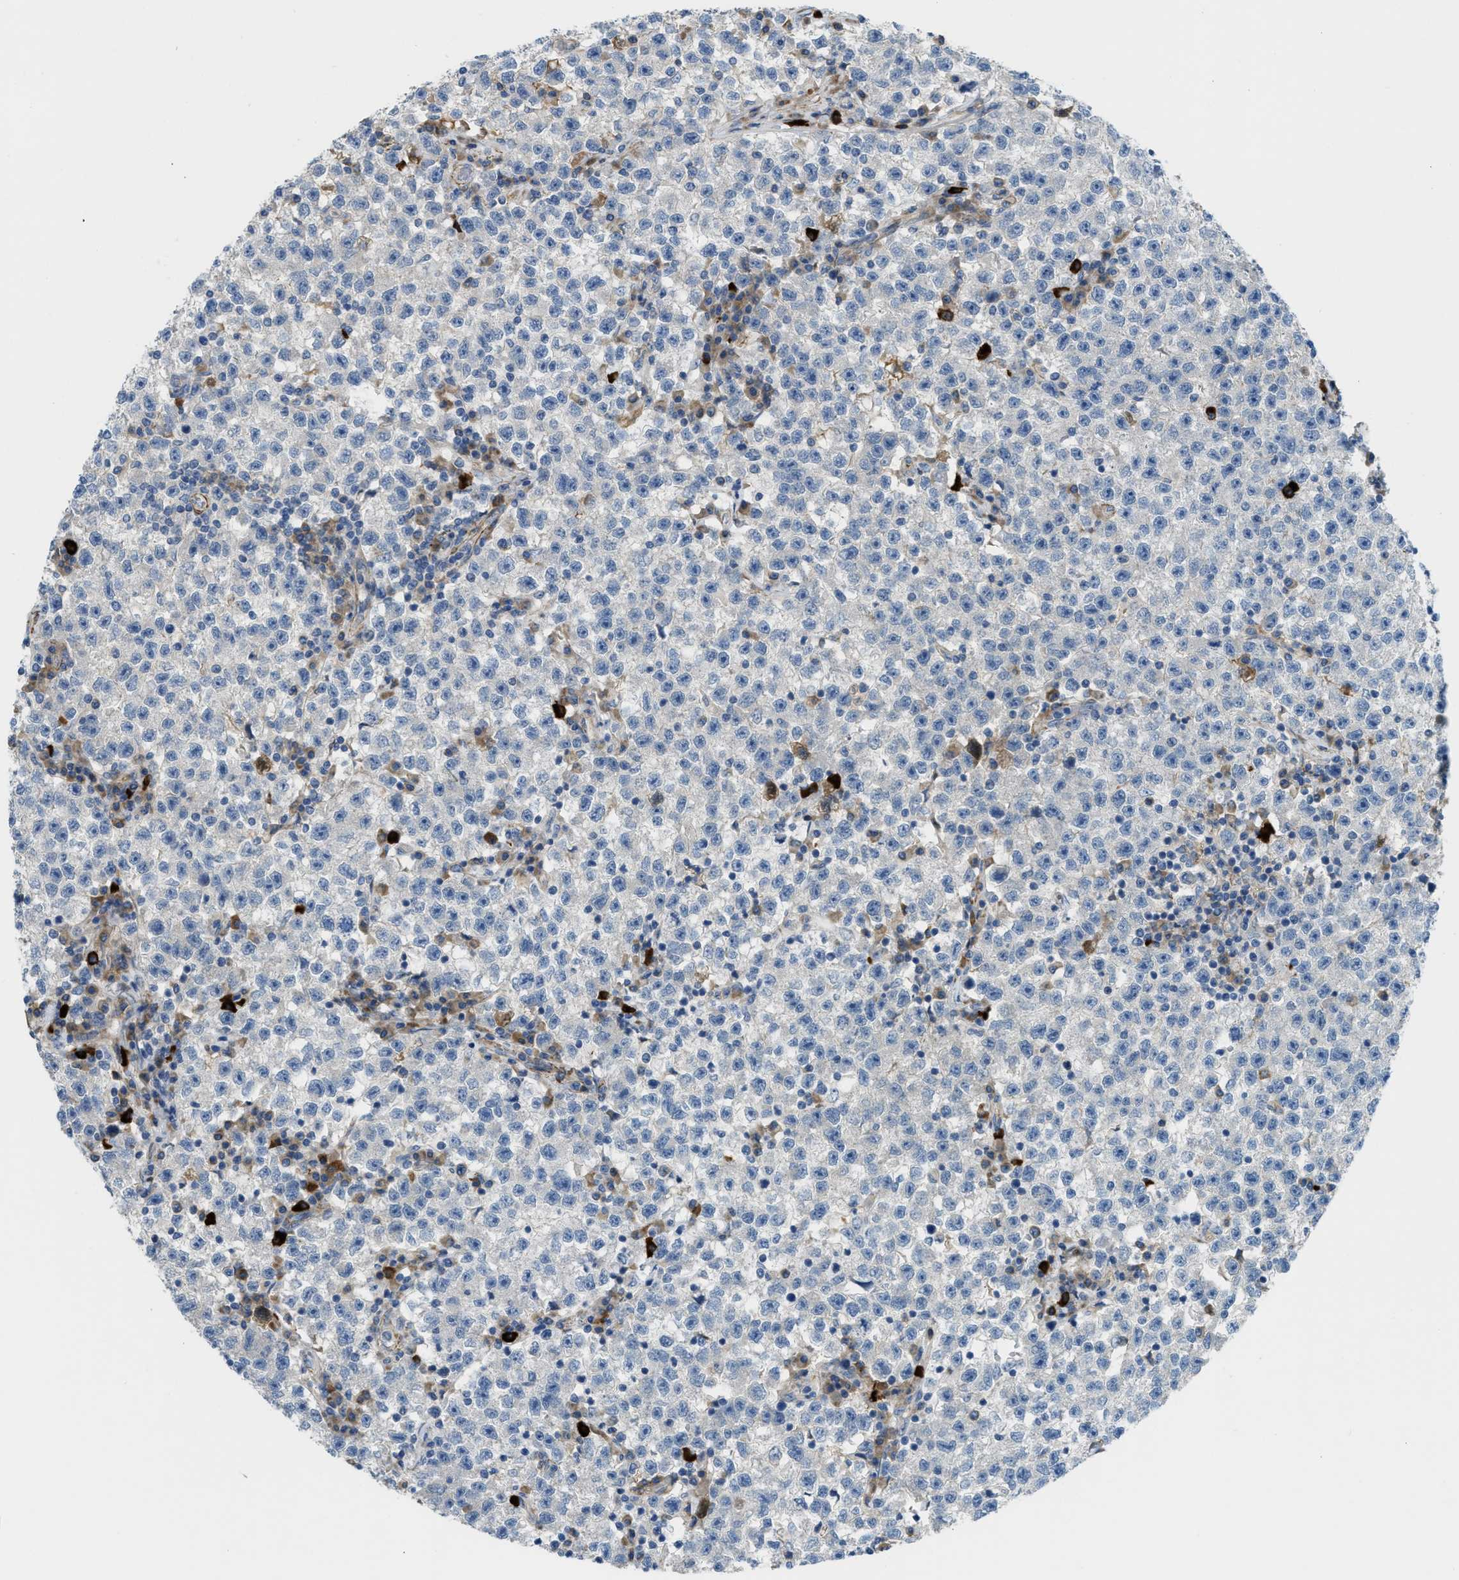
{"staining": {"intensity": "weak", "quantity": "<25%", "location": "cytoplasmic/membranous"}, "tissue": "testis cancer", "cell_type": "Tumor cells", "image_type": "cancer", "snomed": [{"axis": "morphology", "description": "Seminoma, NOS"}, {"axis": "topography", "description": "Testis"}], "caption": "Histopathology image shows no significant protein staining in tumor cells of seminoma (testis). (DAB immunohistochemistry (IHC) with hematoxylin counter stain).", "gene": "BMPR1A", "patient": {"sex": "male", "age": 22}}